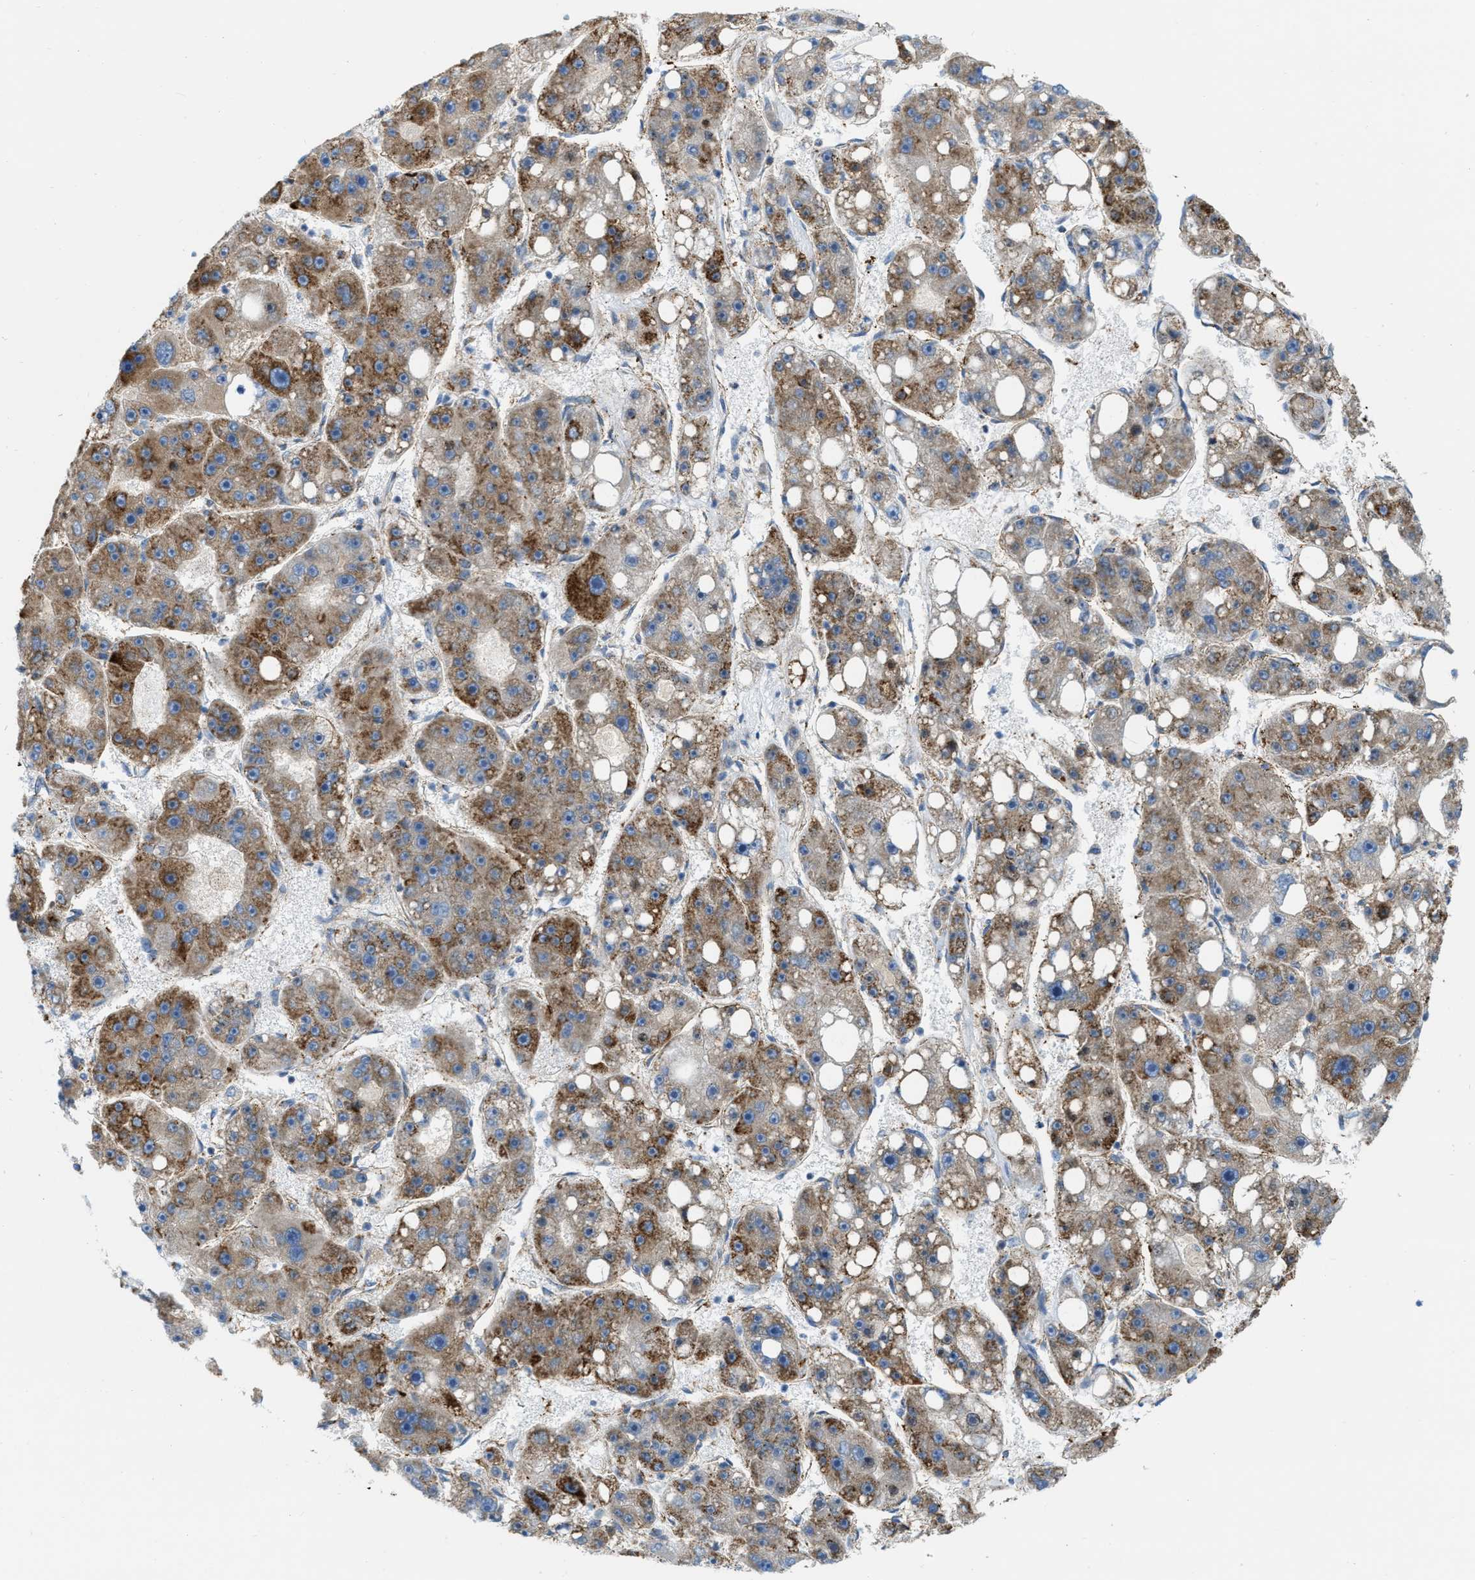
{"staining": {"intensity": "moderate", "quantity": "25%-75%", "location": "cytoplasmic/membranous"}, "tissue": "liver cancer", "cell_type": "Tumor cells", "image_type": "cancer", "snomed": [{"axis": "morphology", "description": "Carcinoma, Hepatocellular, NOS"}, {"axis": "topography", "description": "Liver"}], "caption": "Moderate cytoplasmic/membranous protein positivity is identified in approximately 25%-75% of tumor cells in hepatocellular carcinoma (liver).", "gene": "JADE1", "patient": {"sex": "female", "age": 61}}